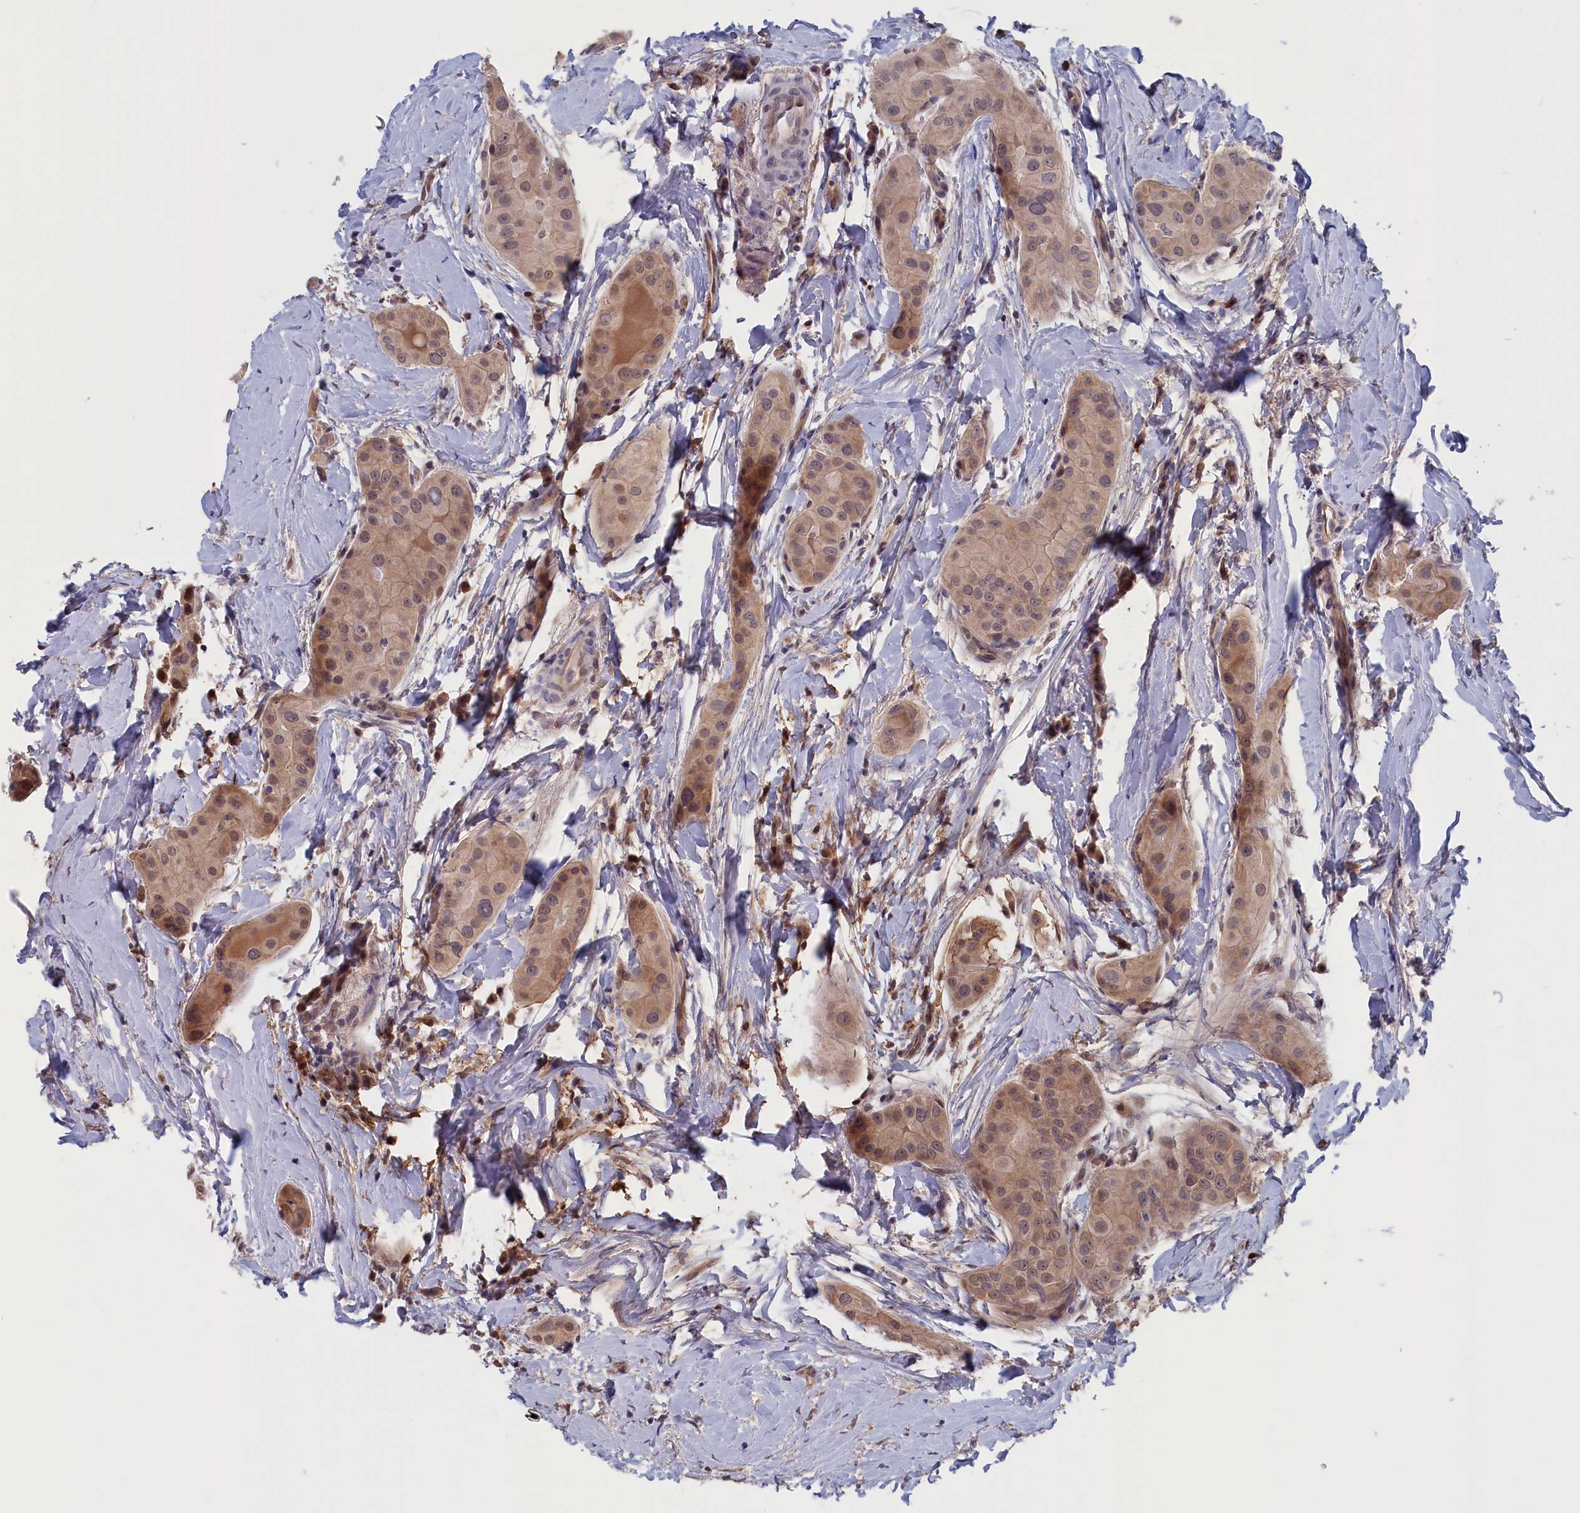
{"staining": {"intensity": "weak", "quantity": "25%-75%", "location": "cytoplasmic/membranous"}, "tissue": "thyroid cancer", "cell_type": "Tumor cells", "image_type": "cancer", "snomed": [{"axis": "morphology", "description": "Papillary adenocarcinoma, NOS"}, {"axis": "topography", "description": "Thyroid gland"}], "caption": "Immunohistochemistry of human papillary adenocarcinoma (thyroid) shows low levels of weak cytoplasmic/membranous positivity in approximately 25%-75% of tumor cells.", "gene": "PLP2", "patient": {"sex": "male", "age": 33}}